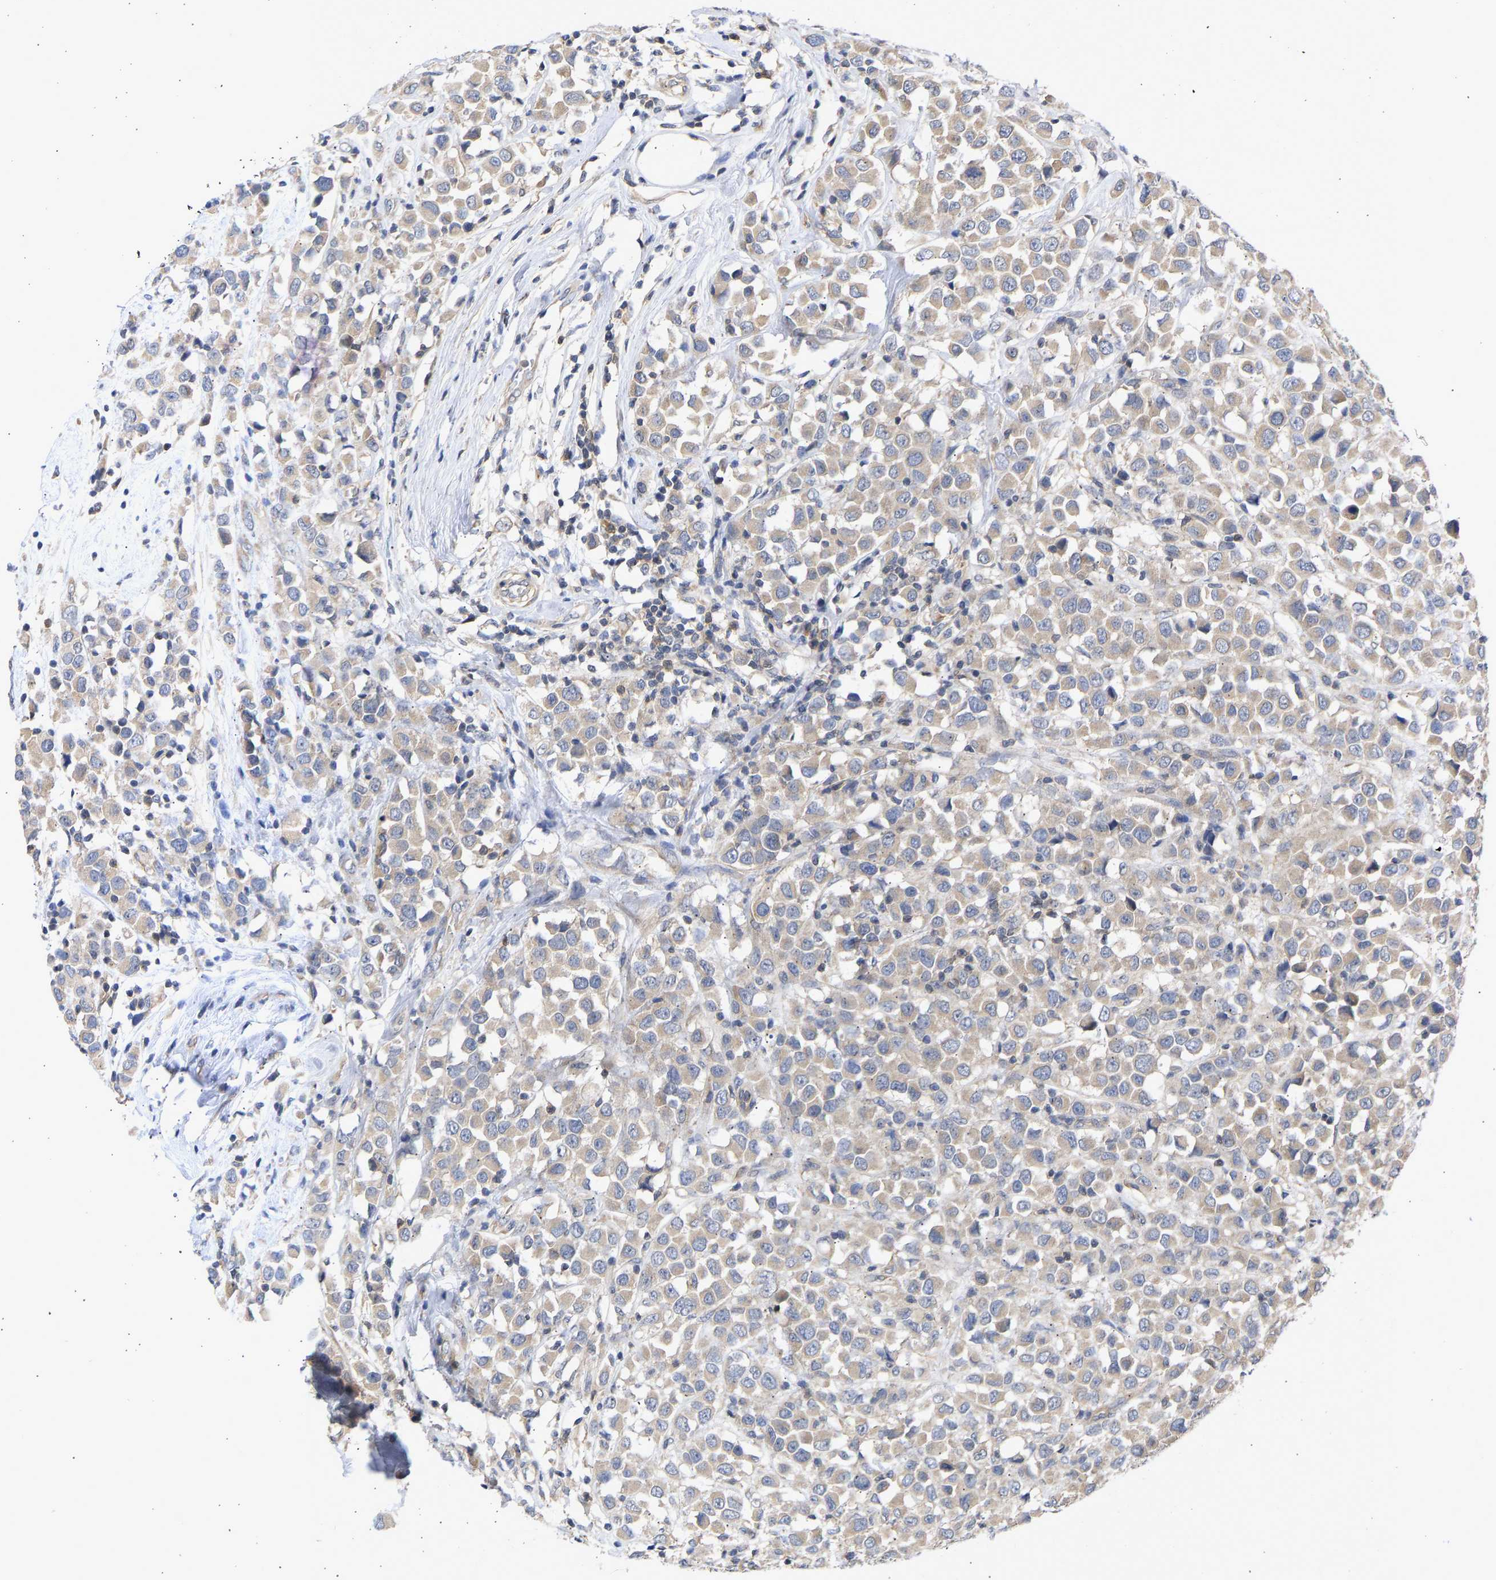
{"staining": {"intensity": "weak", "quantity": ">75%", "location": "cytoplasmic/membranous"}, "tissue": "breast cancer", "cell_type": "Tumor cells", "image_type": "cancer", "snomed": [{"axis": "morphology", "description": "Duct carcinoma"}, {"axis": "topography", "description": "Breast"}], "caption": "Infiltrating ductal carcinoma (breast) tissue demonstrates weak cytoplasmic/membranous staining in about >75% of tumor cells (Brightfield microscopy of DAB IHC at high magnification).", "gene": "MAP2K3", "patient": {"sex": "female", "age": 61}}